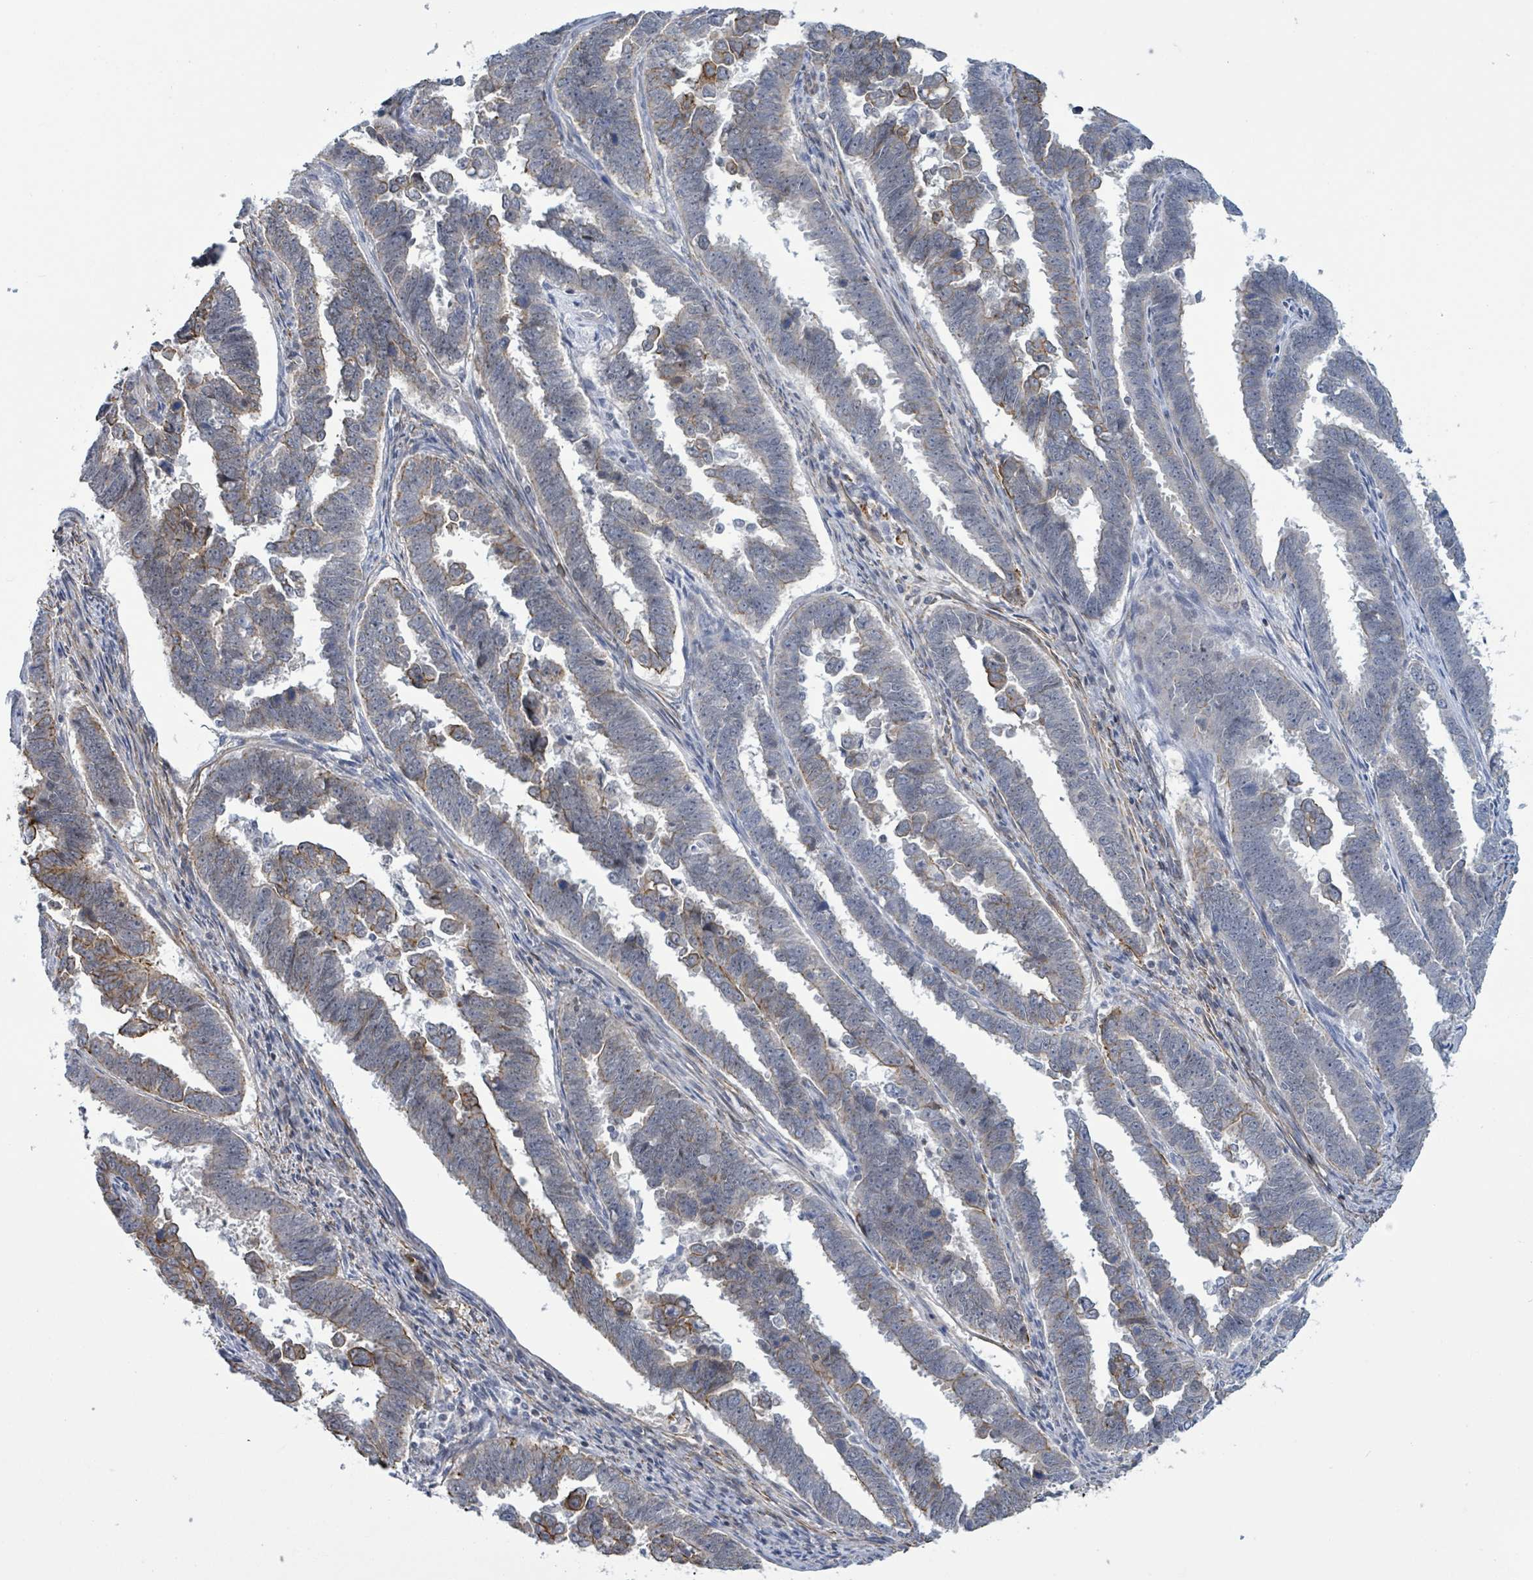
{"staining": {"intensity": "negative", "quantity": "none", "location": "none"}, "tissue": "endometrial cancer", "cell_type": "Tumor cells", "image_type": "cancer", "snomed": [{"axis": "morphology", "description": "Adenocarcinoma, NOS"}, {"axis": "topography", "description": "Endometrium"}], "caption": "A high-resolution histopathology image shows IHC staining of endometrial adenocarcinoma, which demonstrates no significant expression in tumor cells.", "gene": "DMRTC1B", "patient": {"sex": "female", "age": 75}}